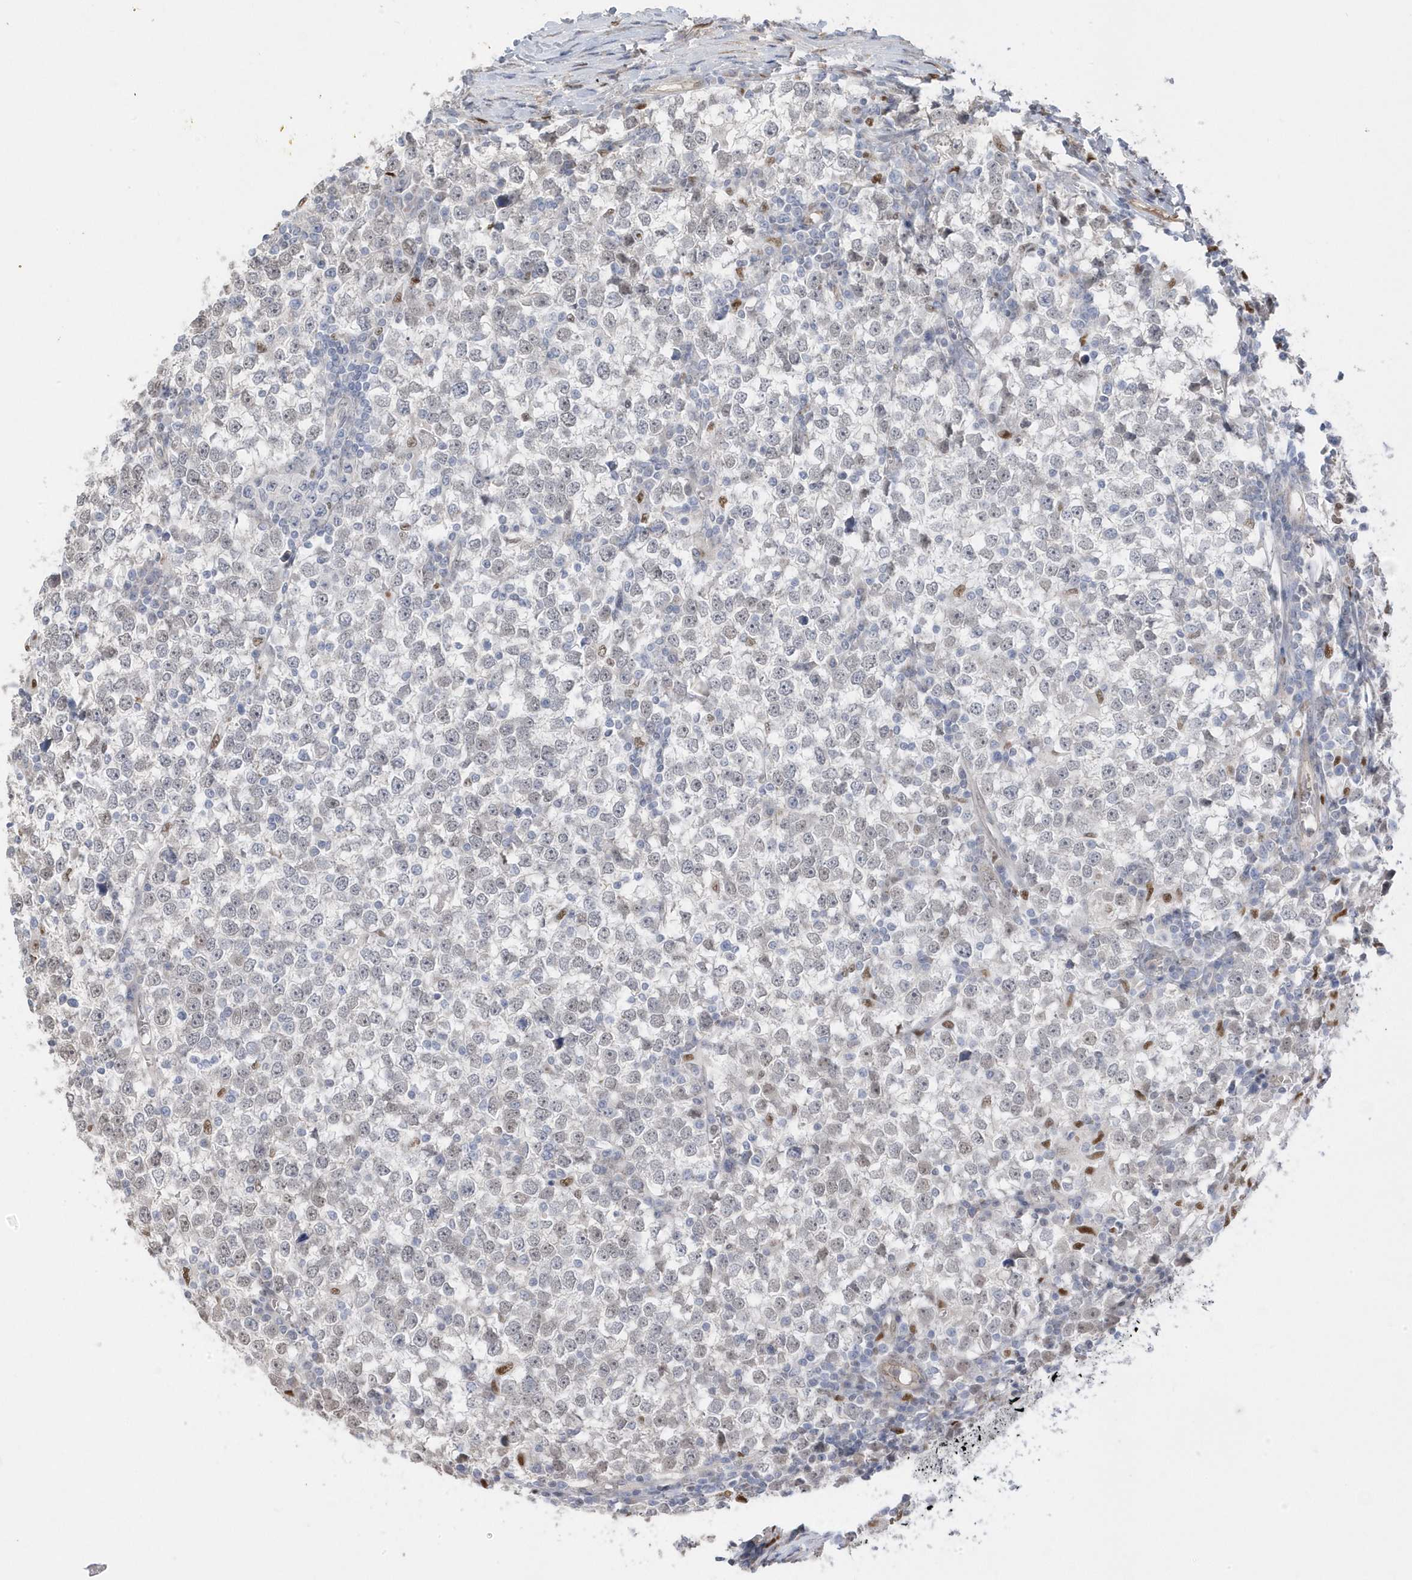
{"staining": {"intensity": "negative", "quantity": "none", "location": "none"}, "tissue": "testis cancer", "cell_type": "Tumor cells", "image_type": "cancer", "snomed": [{"axis": "morphology", "description": "Seminoma, NOS"}, {"axis": "topography", "description": "Testis"}], "caption": "Tumor cells show no significant positivity in testis cancer. (Immunohistochemistry, brightfield microscopy, high magnification).", "gene": "GTPBP6", "patient": {"sex": "male", "age": 65}}